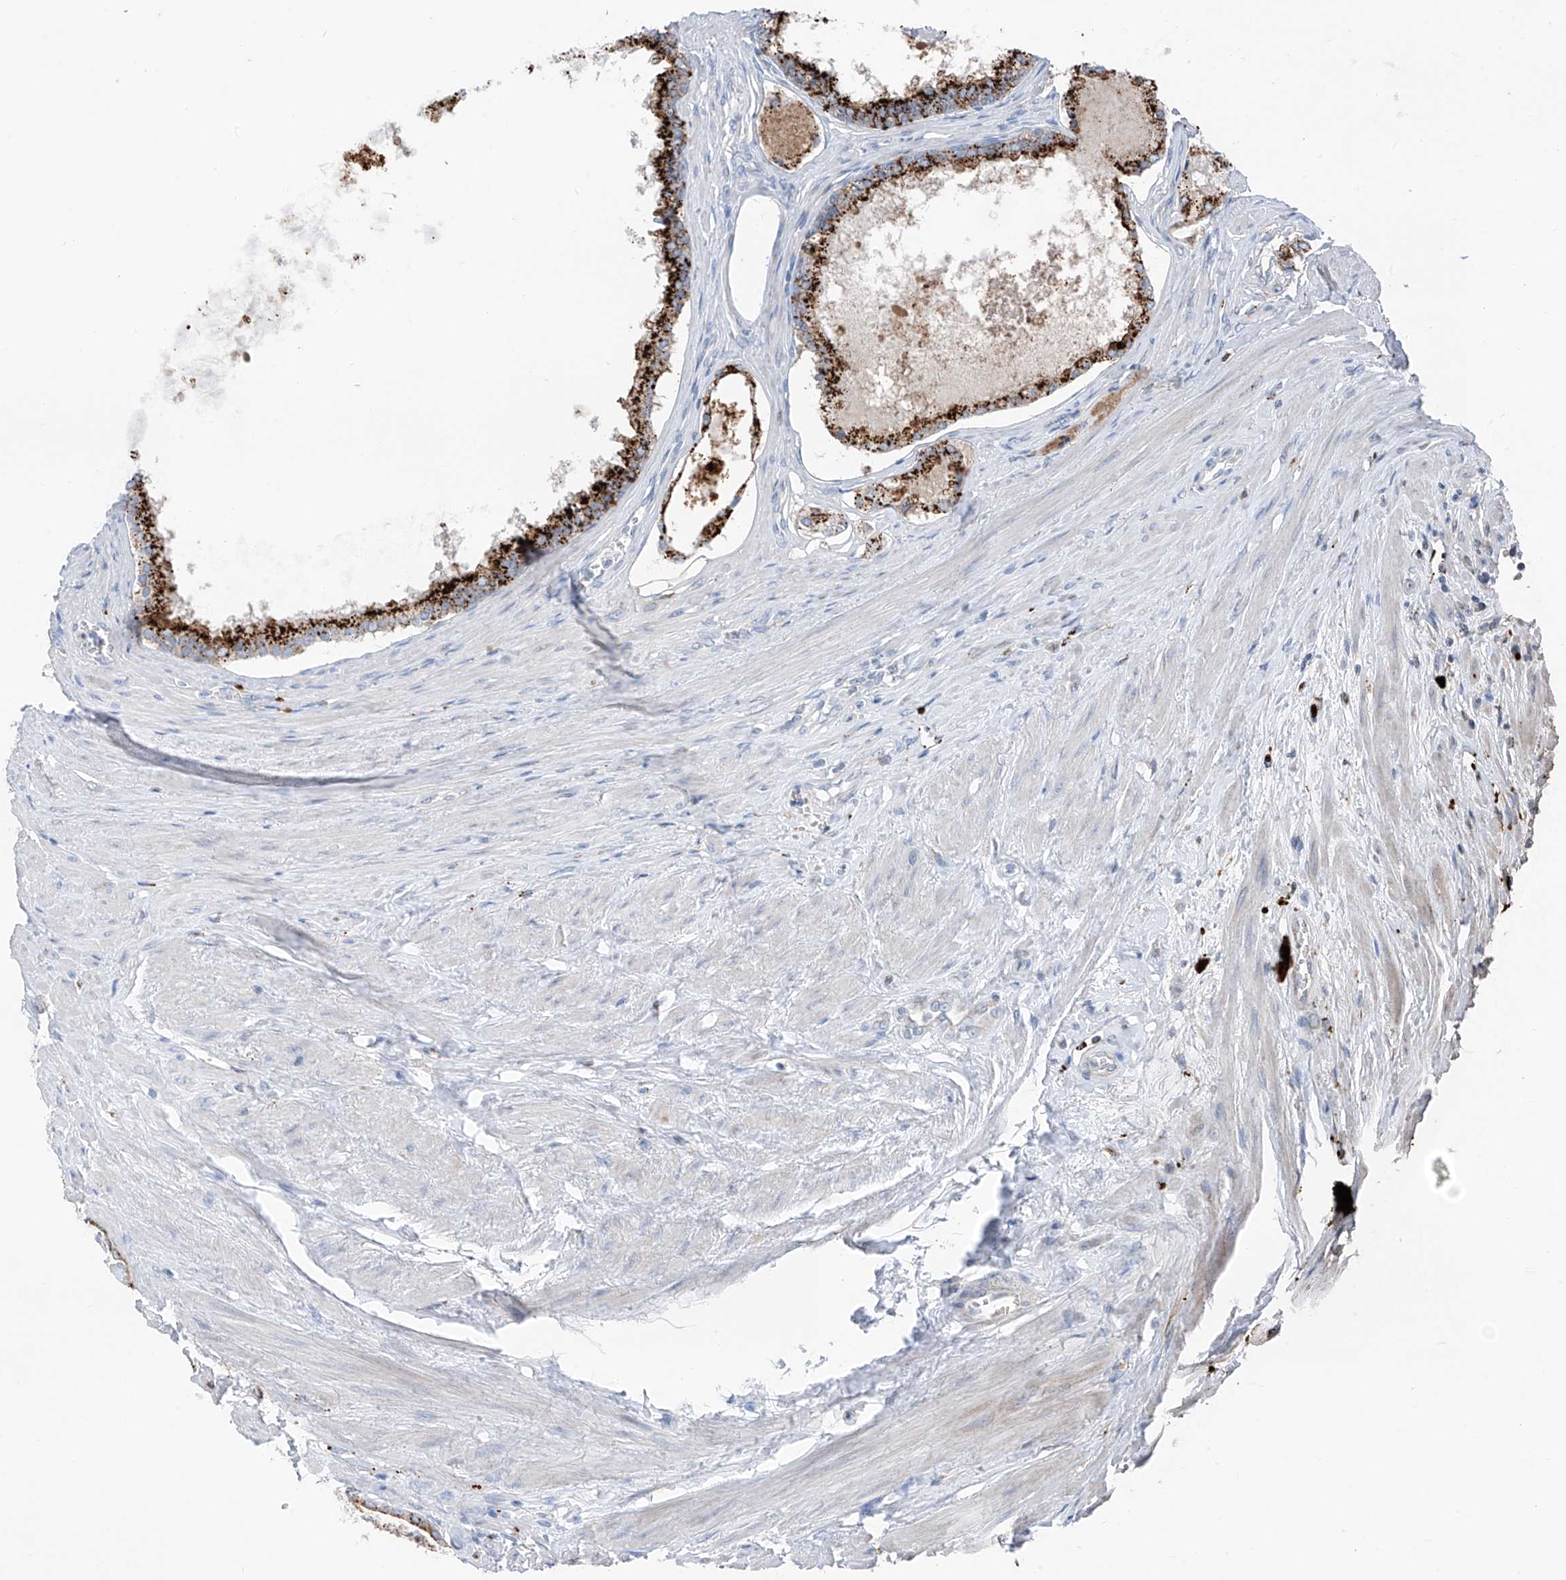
{"staining": {"intensity": "strong", "quantity": ">75%", "location": "cytoplasmic/membranous"}, "tissue": "prostate cancer", "cell_type": "Tumor cells", "image_type": "cancer", "snomed": [{"axis": "morphology", "description": "Adenocarcinoma, High grade"}, {"axis": "topography", "description": "Prostate"}], "caption": "Immunohistochemical staining of human prostate cancer exhibits high levels of strong cytoplasmic/membranous positivity in about >75% of tumor cells. Using DAB (3,3'-diaminobenzidine) (brown) and hematoxylin (blue) stains, captured at high magnification using brightfield microscopy.", "gene": "GPR137C", "patient": {"sex": "male", "age": 68}}